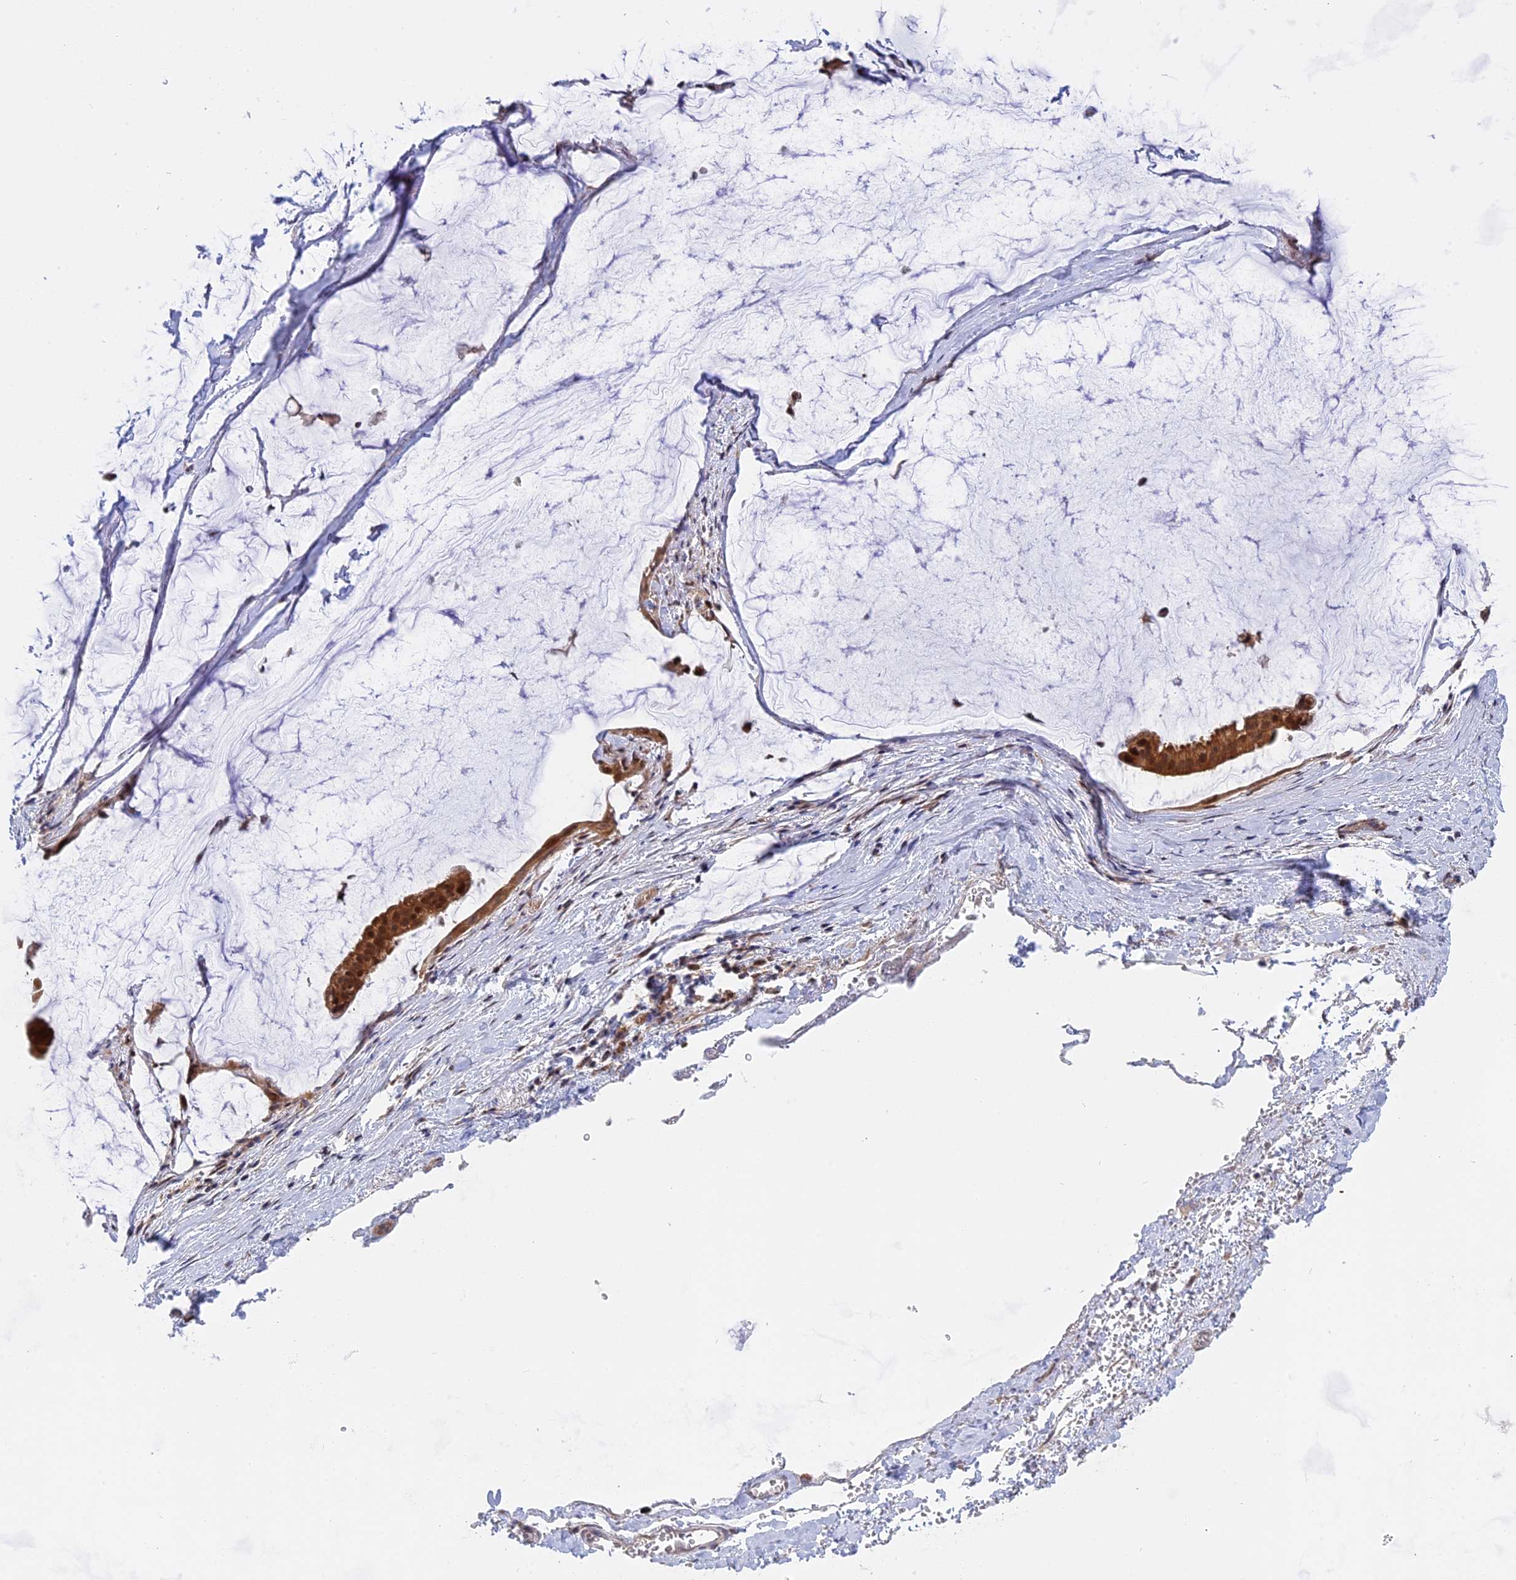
{"staining": {"intensity": "moderate", "quantity": ">75%", "location": "cytoplasmic/membranous,nuclear"}, "tissue": "ovarian cancer", "cell_type": "Tumor cells", "image_type": "cancer", "snomed": [{"axis": "morphology", "description": "Cystadenocarcinoma, mucinous, NOS"}, {"axis": "topography", "description": "Ovary"}], "caption": "Brown immunohistochemical staining in ovarian mucinous cystadenocarcinoma exhibits moderate cytoplasmic/membranous and nuclear staining in about >75% of tumor cells.", "gene": "GSKIP", "patient": {"sex": "female", "age": 73}}